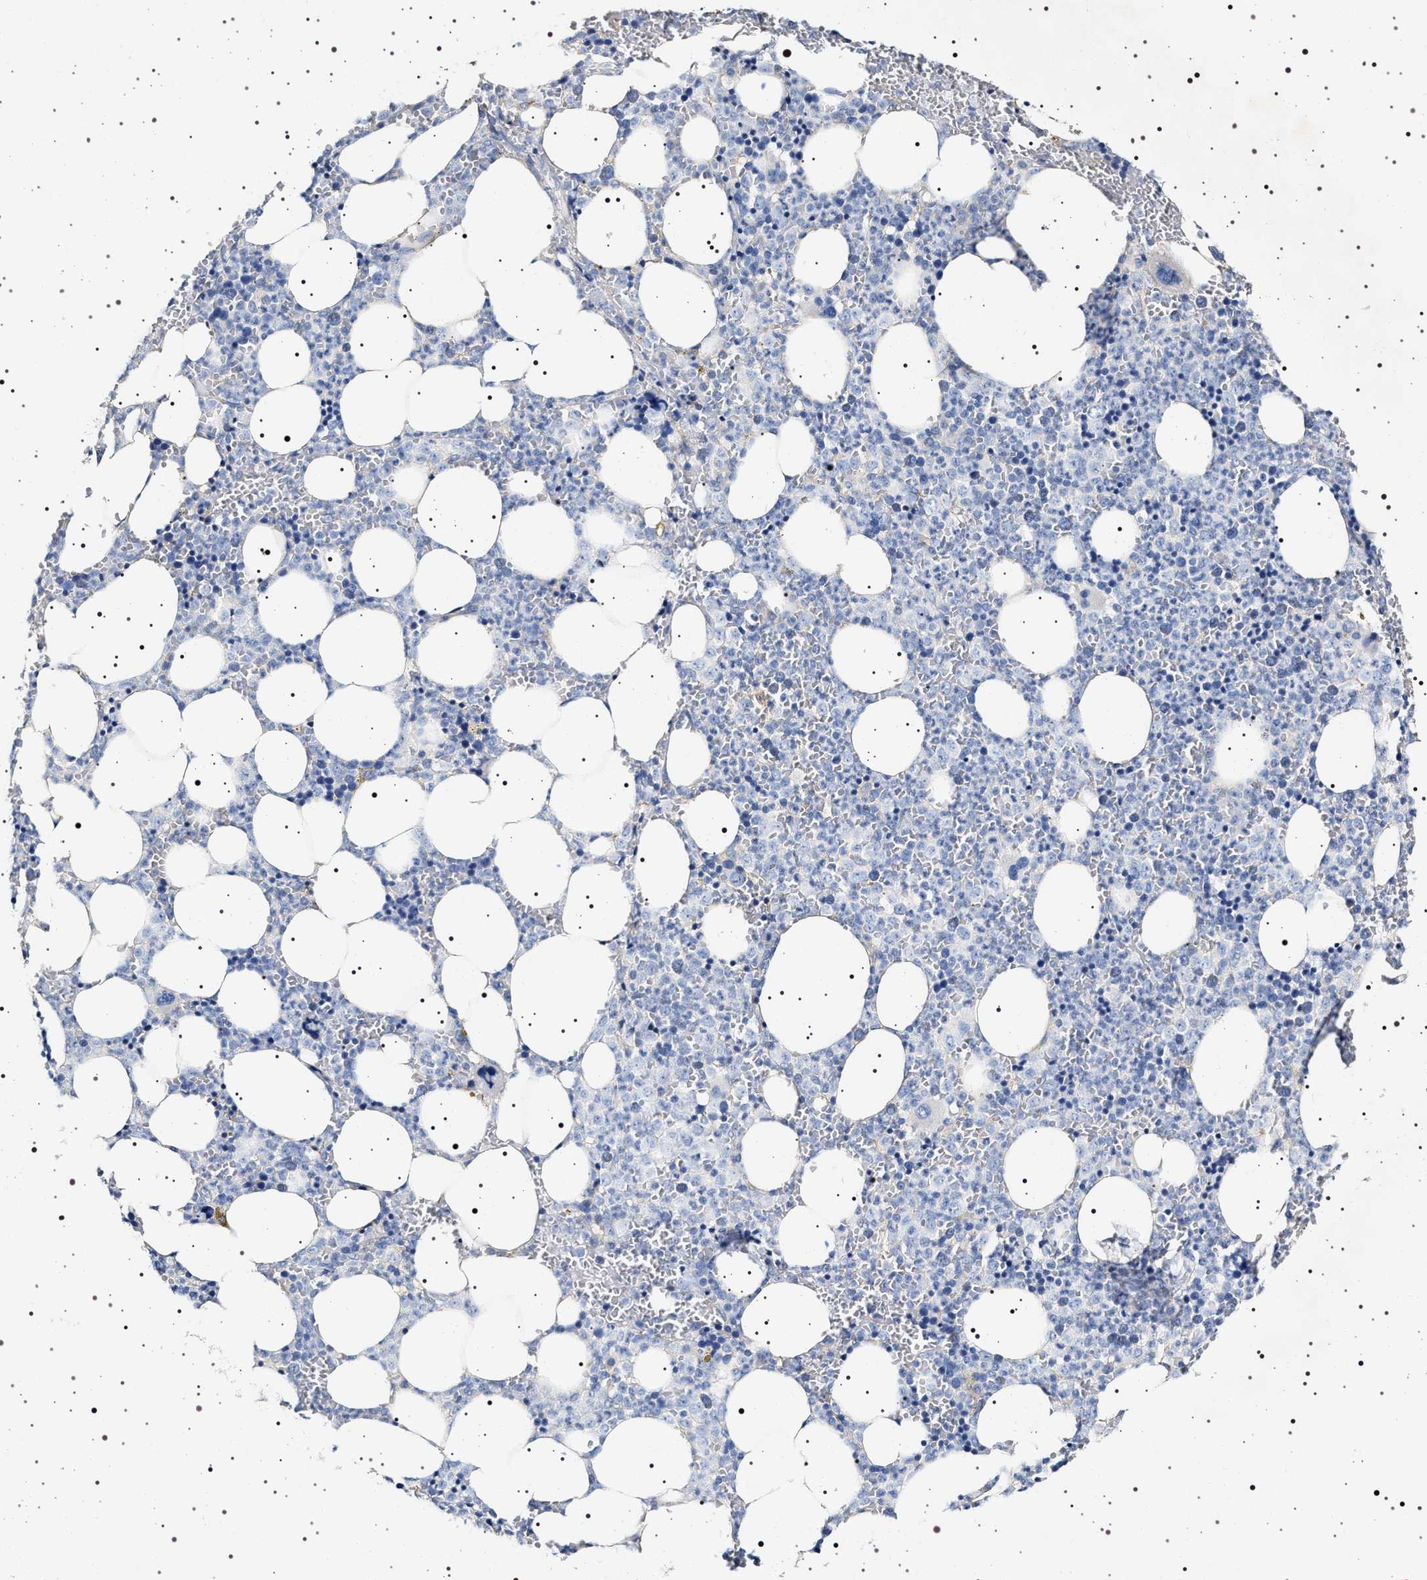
{"staining": {"intensity": "negative", "quantity": "none", "location": "none"}, "tissue": "bone marrow", "cell_type": "Hematopoietic cells", "image_type": "normal", "snomed": [{"axis": "morphology", "description": "Normal tissue, NOS"}, {"axis": "morphology", "description": "Inflammation, NOS"}, {"axis": "topography", "description": "Bone marrow"}], "caption": "The immunohistochemistry (IHC) image has no significant expression in hematopoietic cells of bone marrow.", "gene": "NAALADL2", "patient": {"sex": "female", "age": 67}}